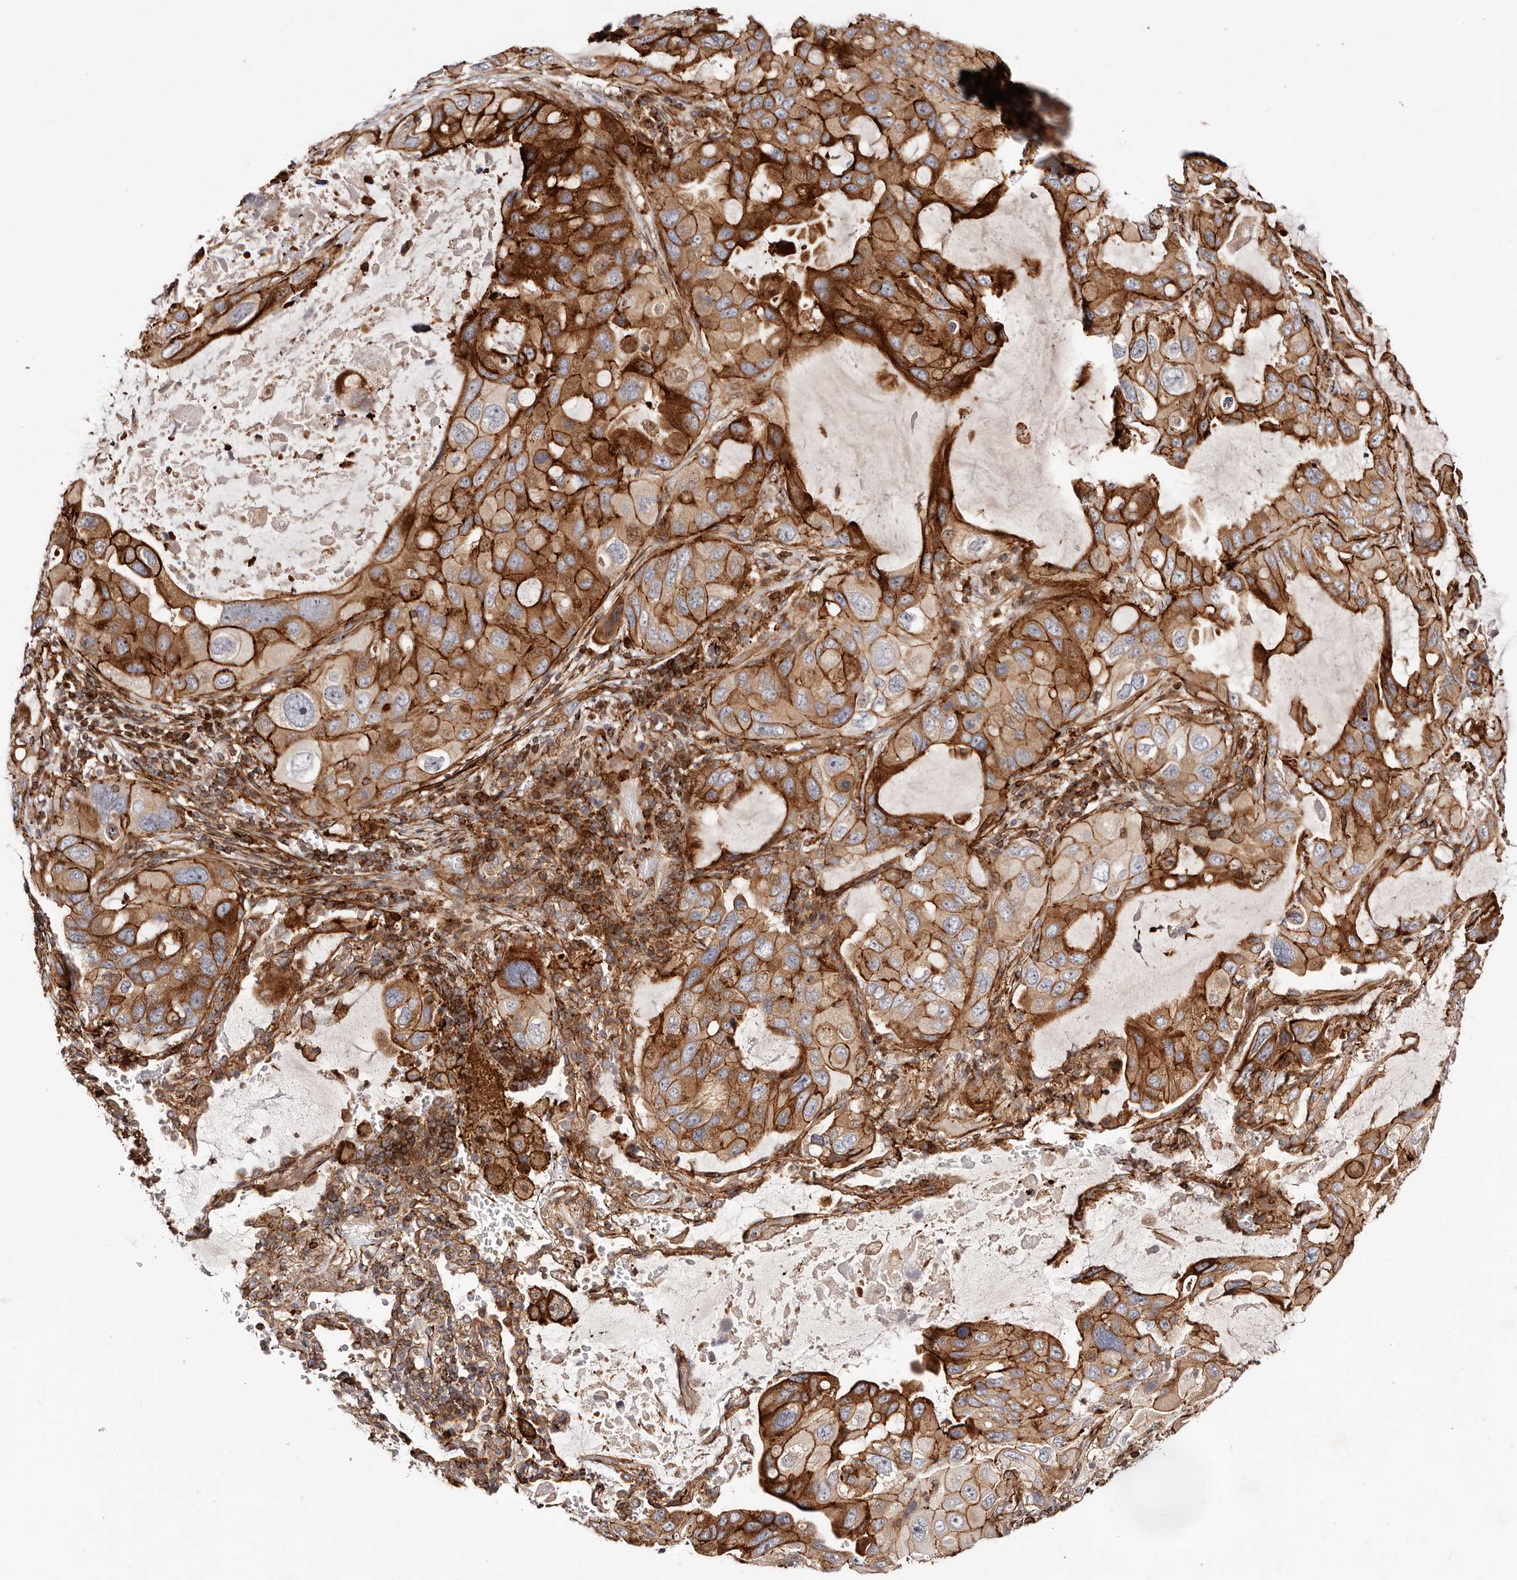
{"staining": {"intensity": "strong", "quantity": ">75%", "location": "cytoplasmic/membranous"}, "tissue": "lung cancer", "cell_type": "Tumor cells", "image_type": "cancer", "snomed": [{"axis": "morphology", "description": "Squamous cell carcinoma, NOS"}, {"axis": "topography", "description": "Lung"}], "caption": "The micrograph exhibits a brown stain indicating the presence of a protein in the cytoplasmic/membranous of tumor cells in lung squamous cell carcinoma. (Stains: DAB in brown, nuclei in blue, Microscopy: brightfield microscopy at high magnification).", "gene": "PTPN22", "patient": {"sex": "female", "age": 73}}